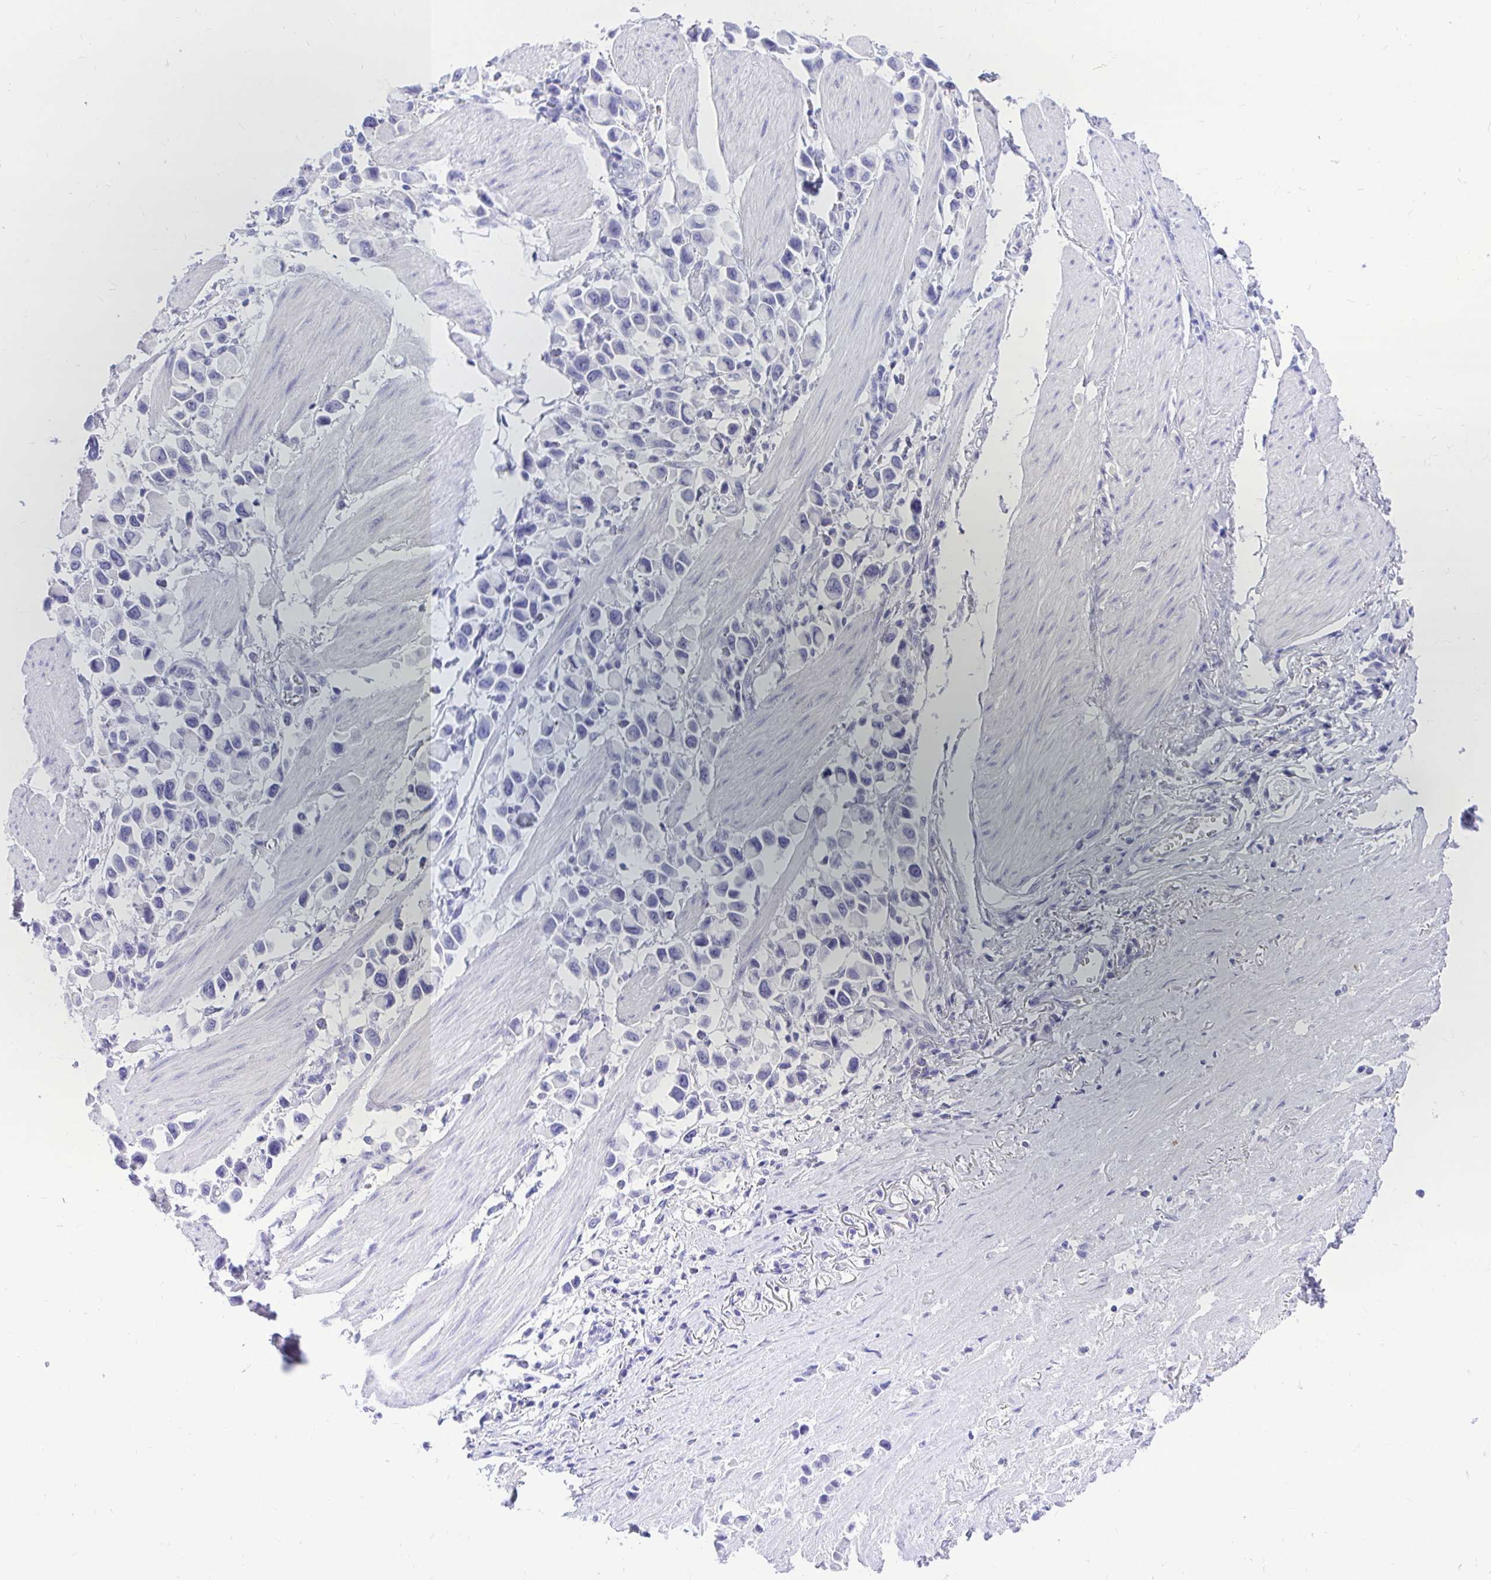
{"staining": {"intensity": "negative", "quantity": "none", "location": "none"}, "tissue": "stomach cancer", "cell_type": "Tumor cells", "image_type": "cancer", "snomed": [{"axis": "morphology", "description": "Adenocarcinoma, NOS"}, {"axis": "topography", "description": "Stomach"}], "caption": "An immunohistochemistry histopathology image of adenocarcinoma (stomach) is shown. There is no staining in tumor cells of adenocarcinoma (stomach).", "gene": "MON1A", "patient": {"sex": "female", "age": 81}}